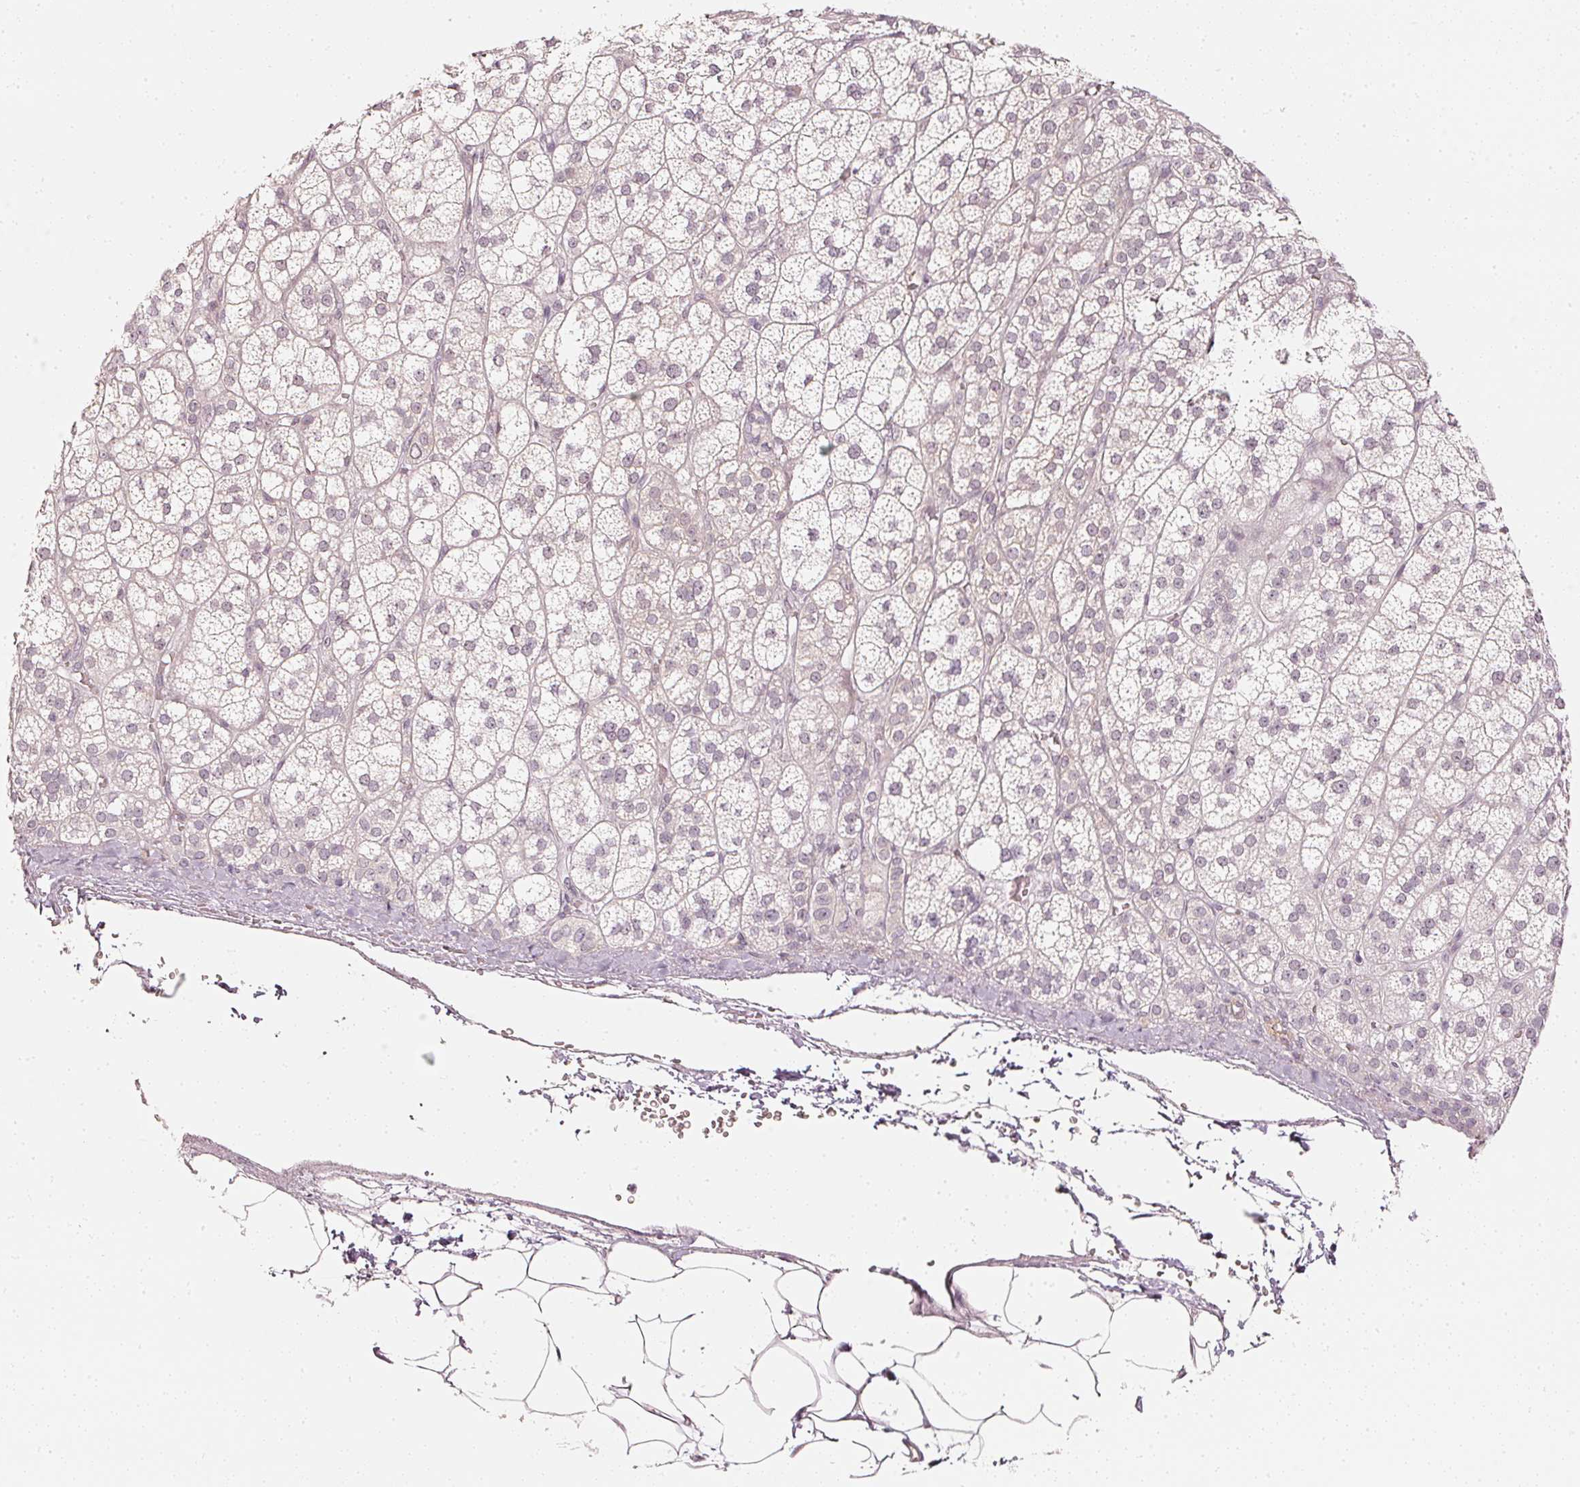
{"staining": {"intensity": "negative", "quantity": "none", "location": "none"}, "tissue": "adrenal gland", "cell_type": "Glandular cells", "image_type": "normal", "snomed": [{"axis": "morphology", "description": "Normal tissue, NOS"}, {"axis": "topography", "description": "Adrenal gland"}], "caption": "Glandular cells show no significant positivity in unremarkable adrenal gland. Brightfield microscopy of immunohistochemistry (IHC) stained with DAB (3,3'-diaminobenzidine) (brown) and hematoxylin (blue), captured at high magnification.", "gene": "DRD2", "patient": {"sex": "female", "age": 60}}